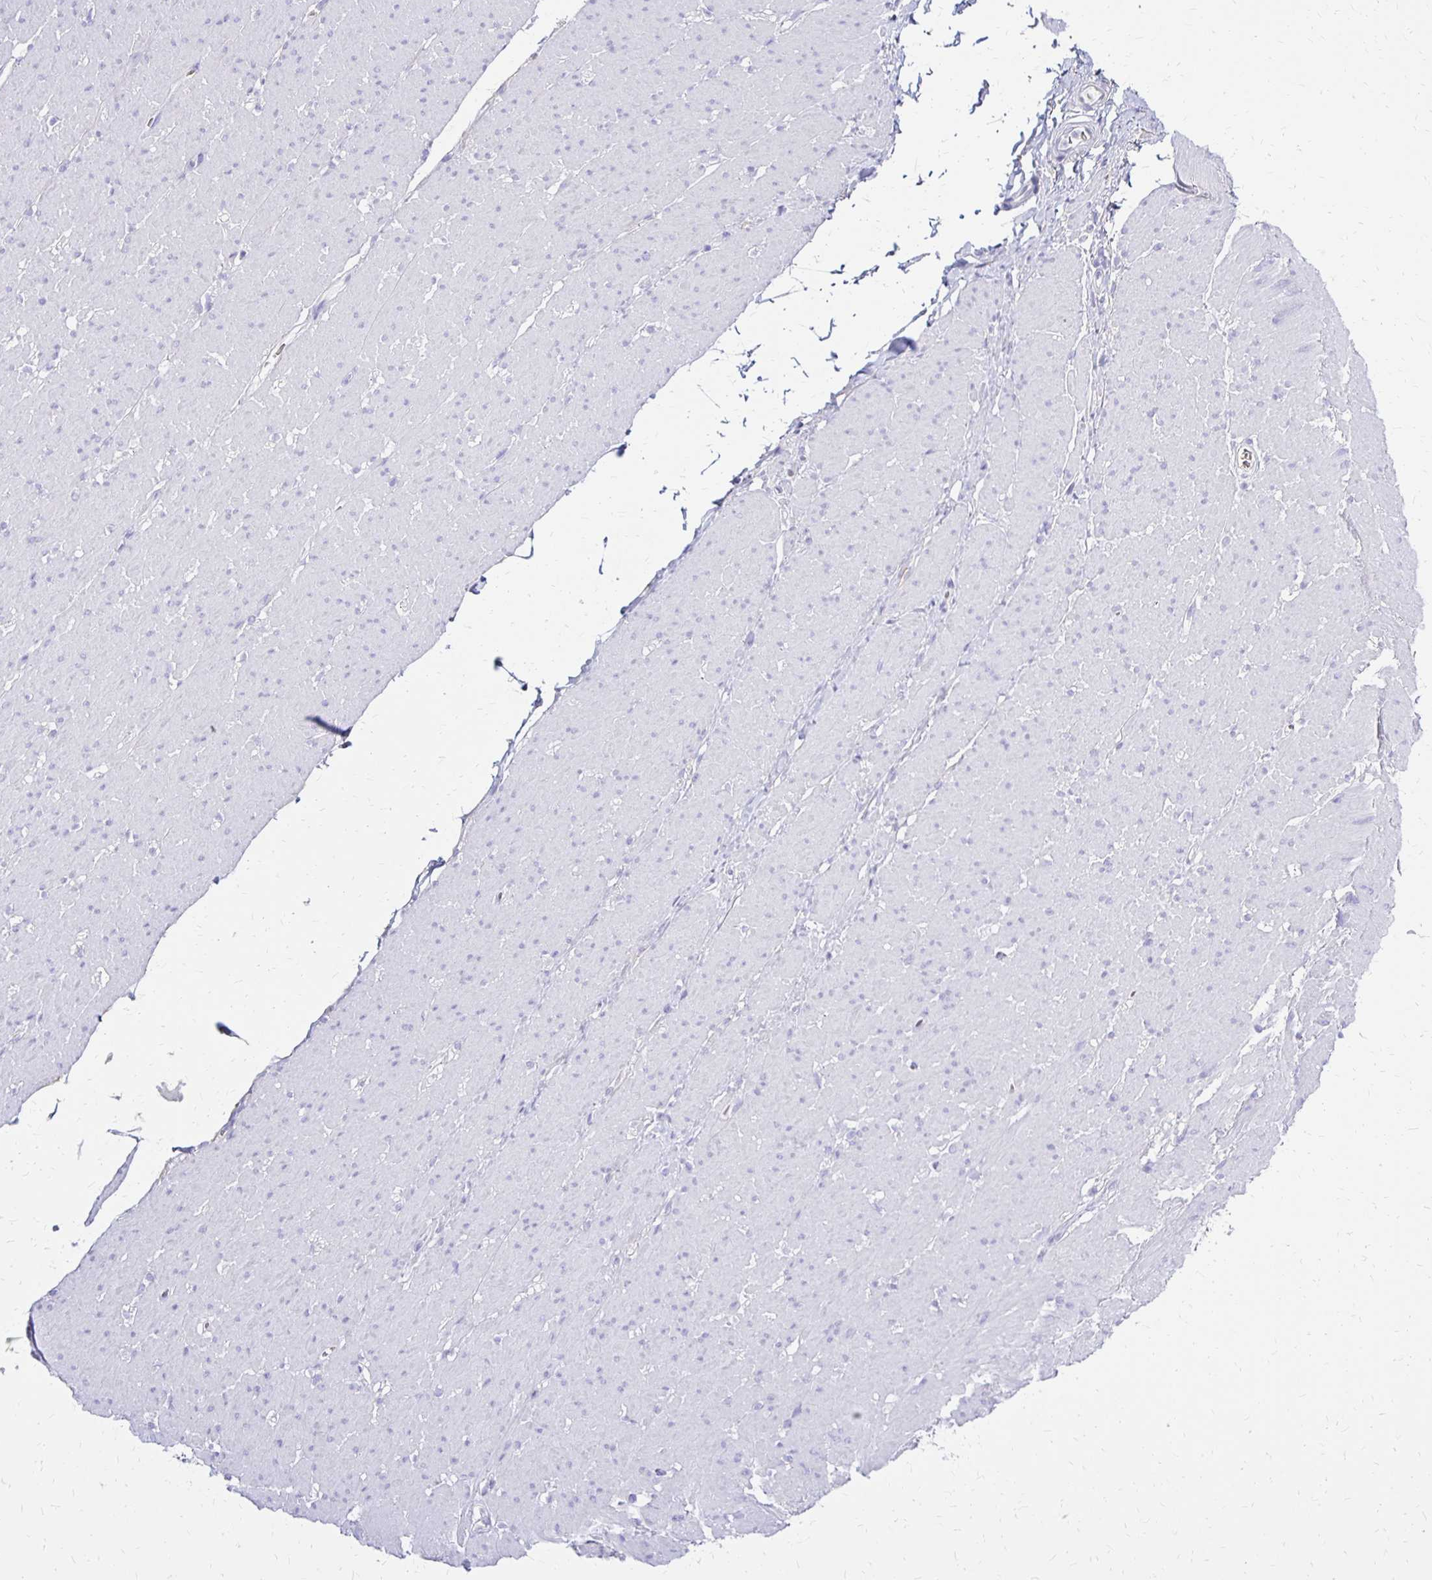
{"staining": {"intensity": "negative", "quantity": "none", "location": "none"}, "tissue": "smooth muscle", "cell_type": "Smooth muscle cells", "image_type": "normal", "snomed": [{"axis": "morphology", "description": "Normal tissue, NOS"}, {"axis": "topography", "description": "Smooth muscle"}, {"axis": "topography", "description": "Rectum"}], "caption": "The immunohistochemistry (IHC) photomicrograph has no significant positivity in smooth muscle cells of smooth muscle.", "gene": "FNTB", "patient": {"sex": "male", "age": 53}}